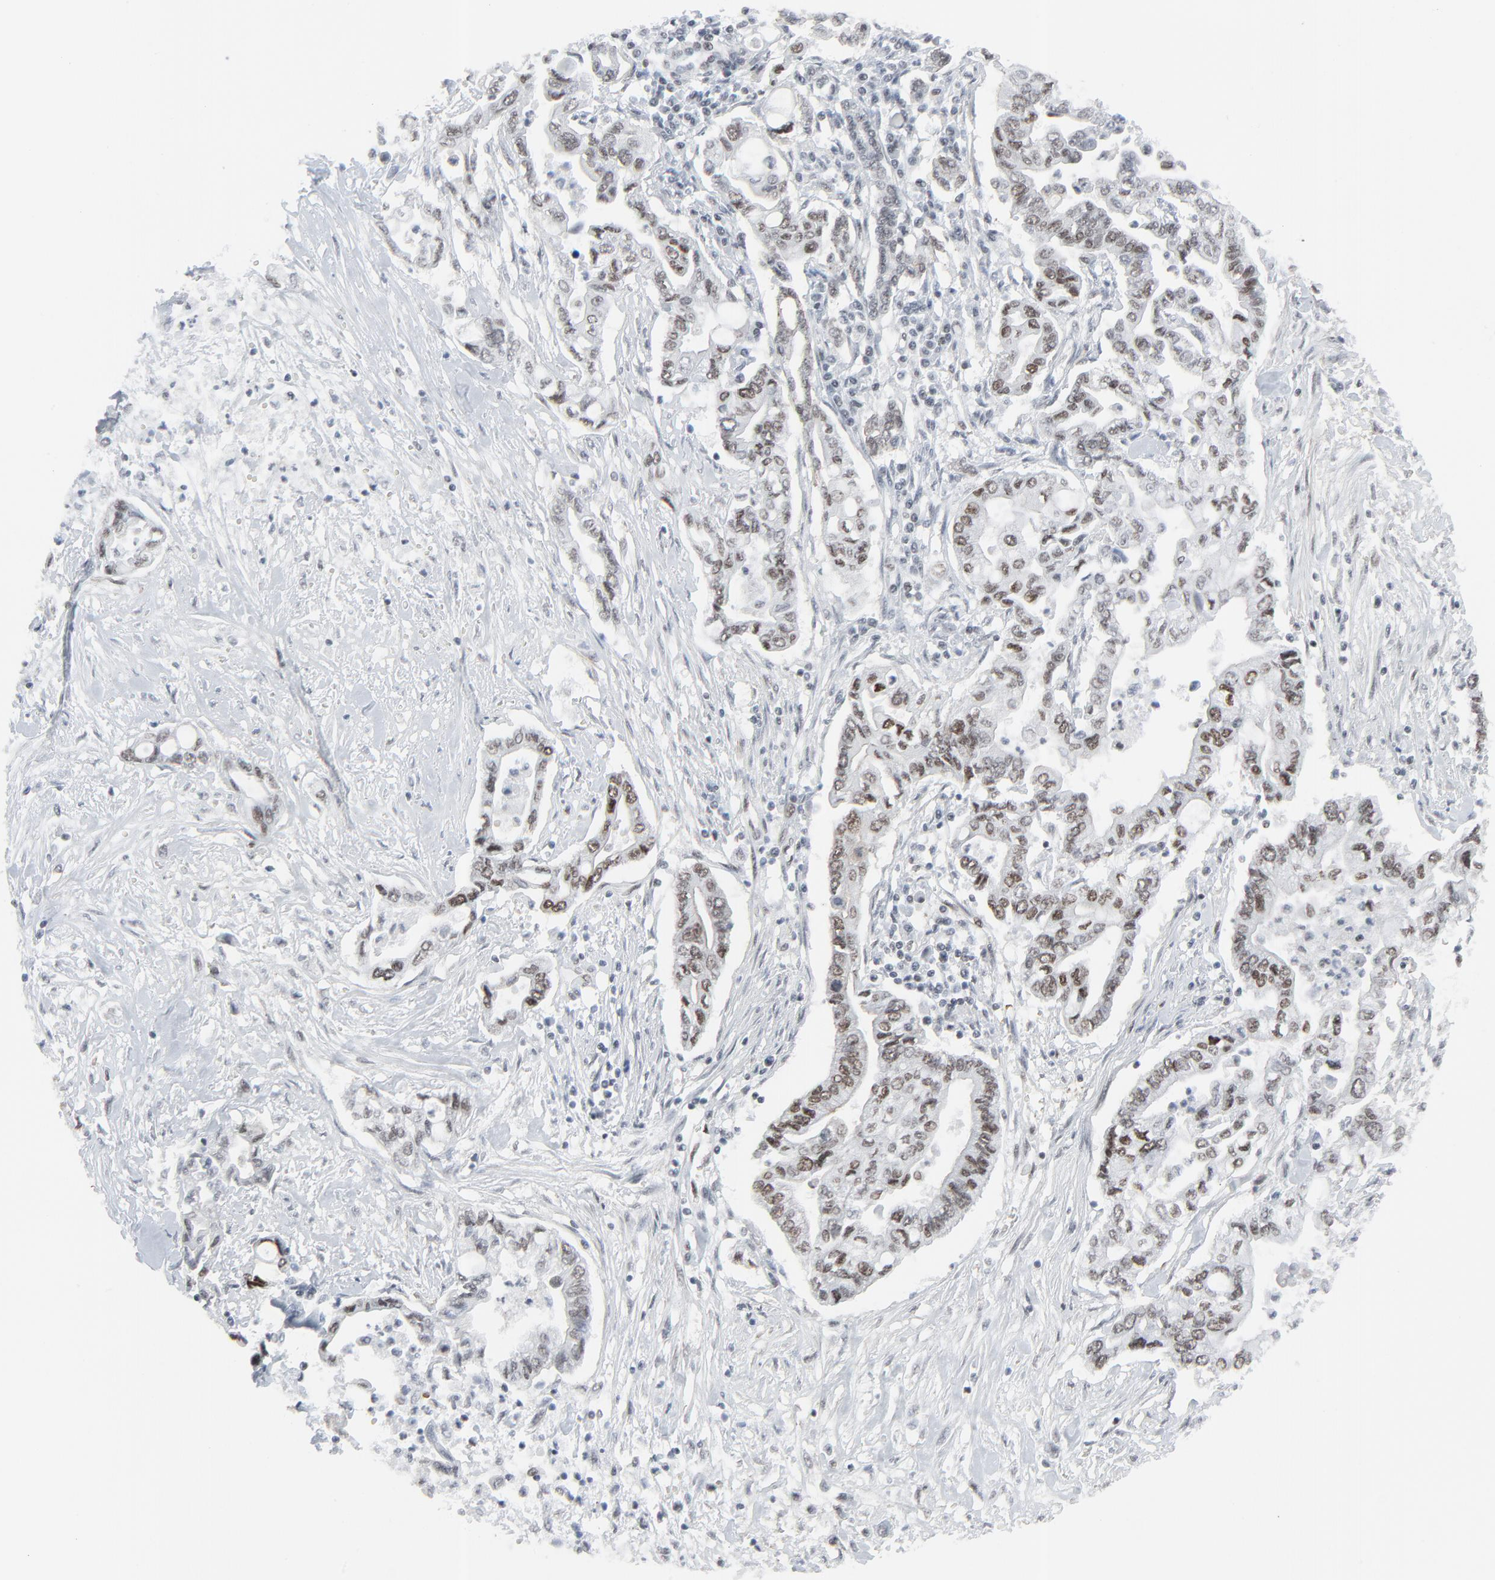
{"staining": {"intensity": "weak", "quantity": "25%-75%", "location": "nuclear"}, "tissue": "pancreatic cancer", "cell_type": "Tumor cells", "image_type": "cancer", "snomed": [{"axis": "morphology", "description": "Adenocarcinoma, NOS"}, {"axis": "topography", "description": "Pancreas"}], "caption": "The immunohistochemical stain highlights weak nuclear staining in tumor cells of pancreatic adenocarcinoma tissue.", "gene": "FBXO28", "patient": {"sex": "female", "age": 57}}